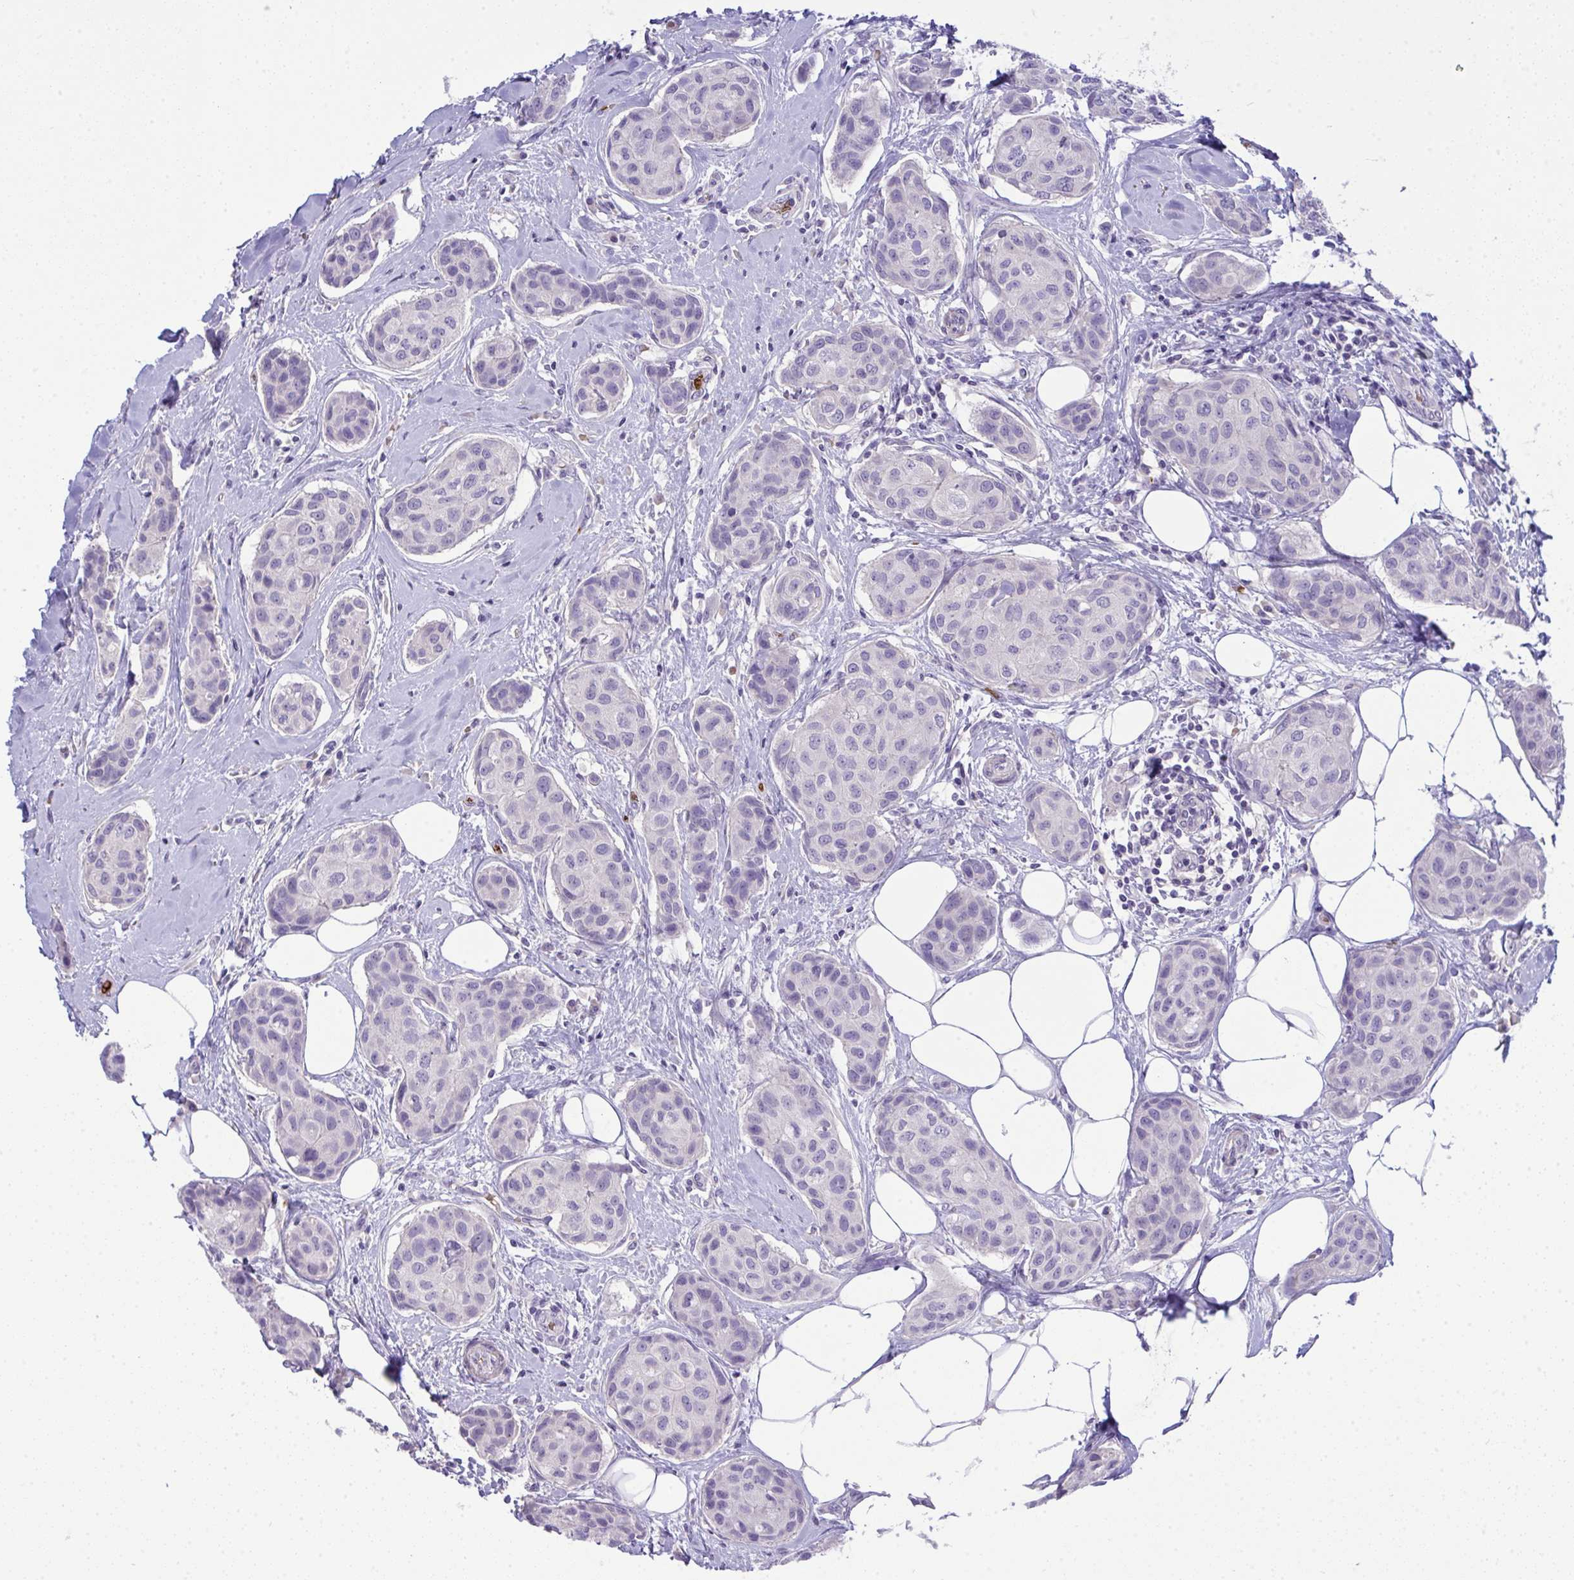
{"staining": {"intensity": "negative", "quantity": "none", "location": "none"}, "tissue": "breast cancer", "cell_type": "Tumor cells", "image_type": "cancer", "snomed": [{"axis": "morphology", "description": "Duct carcinoma"}, {"axis": "topography", "description": "Breast"}, {"axis": "topography", "description": "Lymph node"}], "caption": "Breast invasive ductal carcinoma stained for a protein using IHC demonstrates no staining tumor cells.", "gene": "SPTB", "patient": {"sex": "female", "age": 80}}